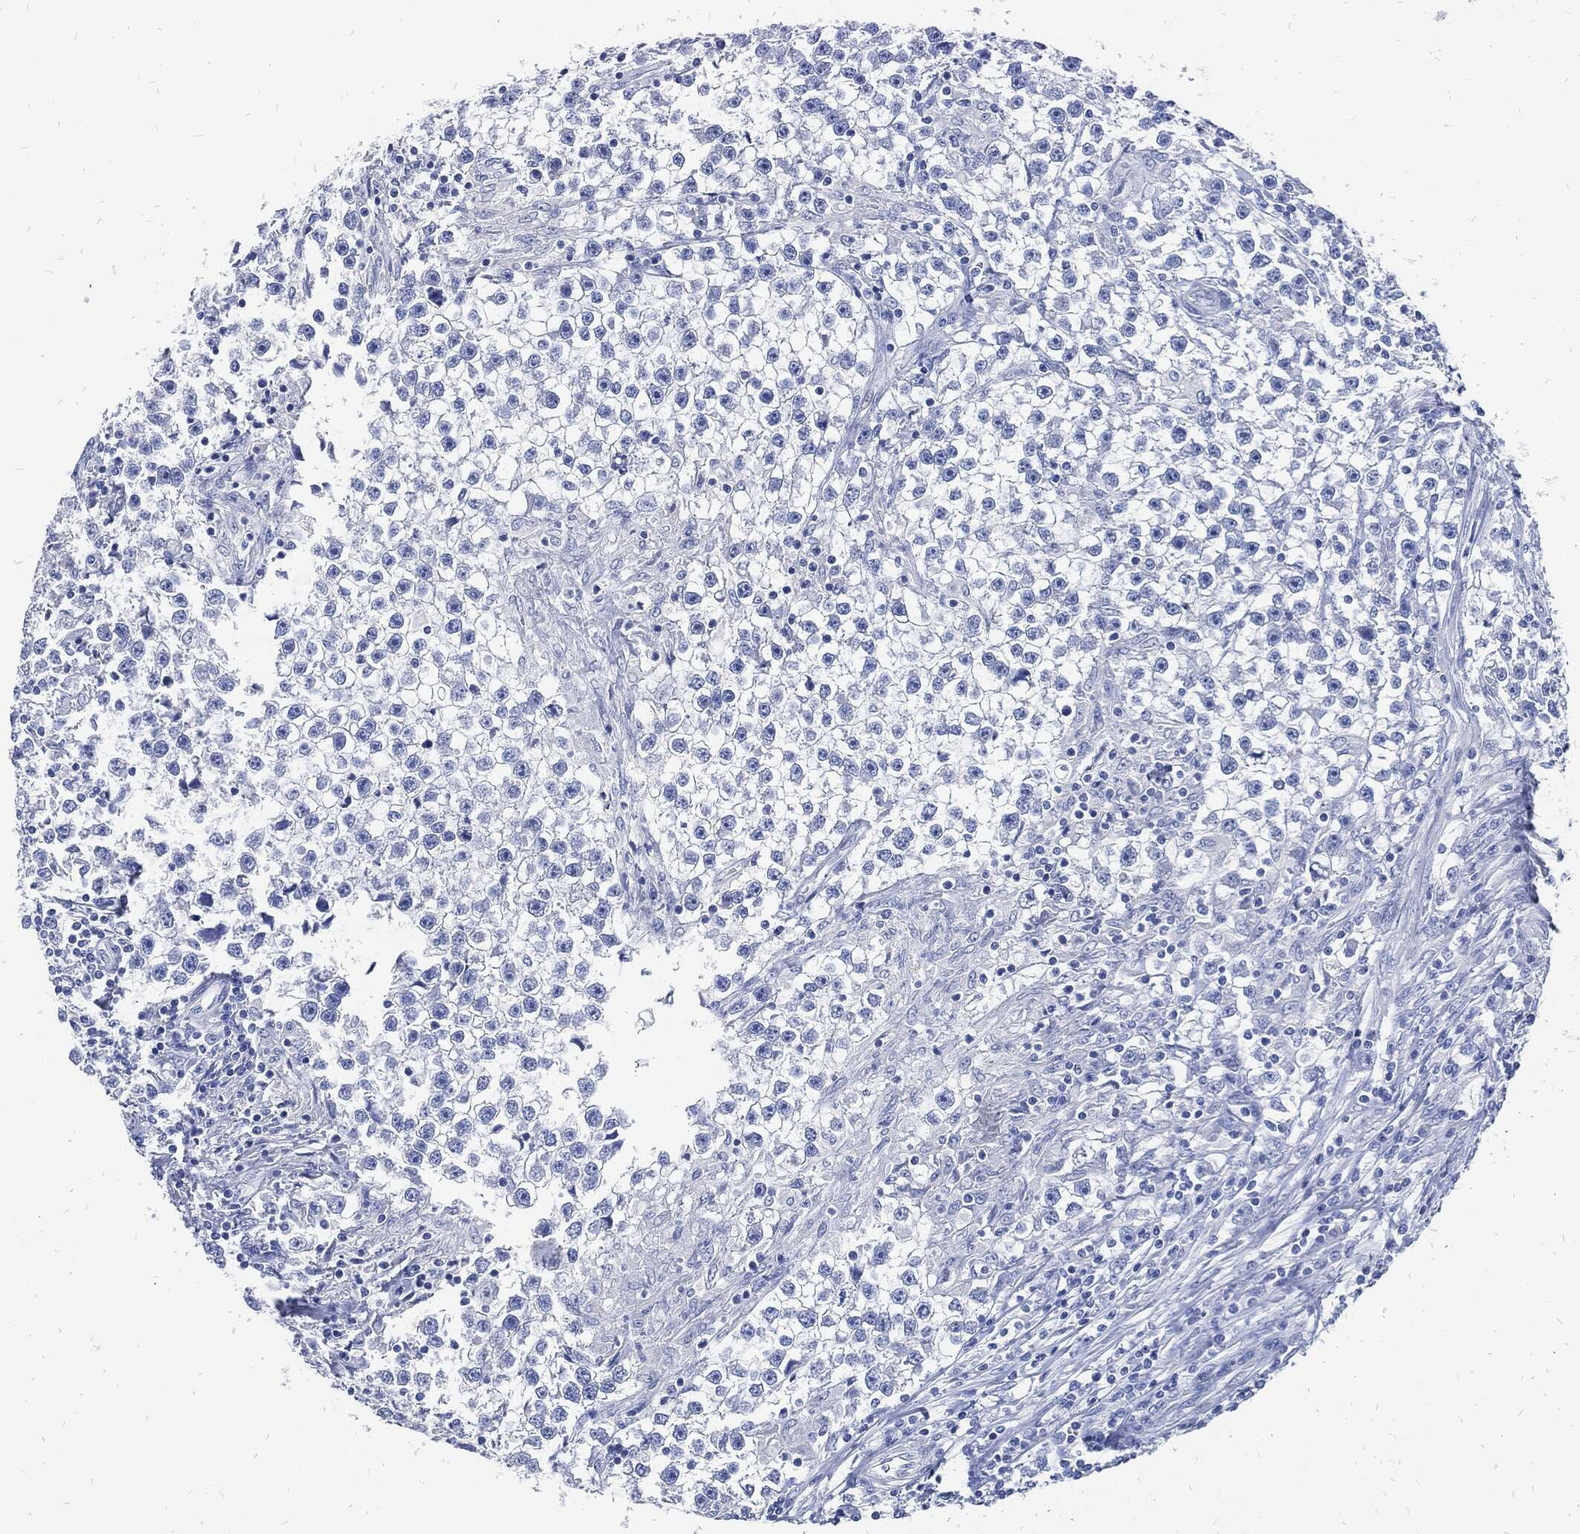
{"staining": {"intensity": "negative", "quantity": "none", "location": "none"}, "tissue": "testis cancer", "cell_type": "Tumor cells", "image_type": "cancer", "snomed": [{"axis": "morphology", "description": "Seminoma, NOS"}, {"axis": "topography", "description": "Testis"}], "caption": "Testis cancer was stained to show a protein in brown. There is no significant positivity in tumor cells. (Immunohistochemistry (ihc), brightfield microscopy, high magnification).", "gene": "FABP4", "patient": {"sex": "male", "age": 59}}